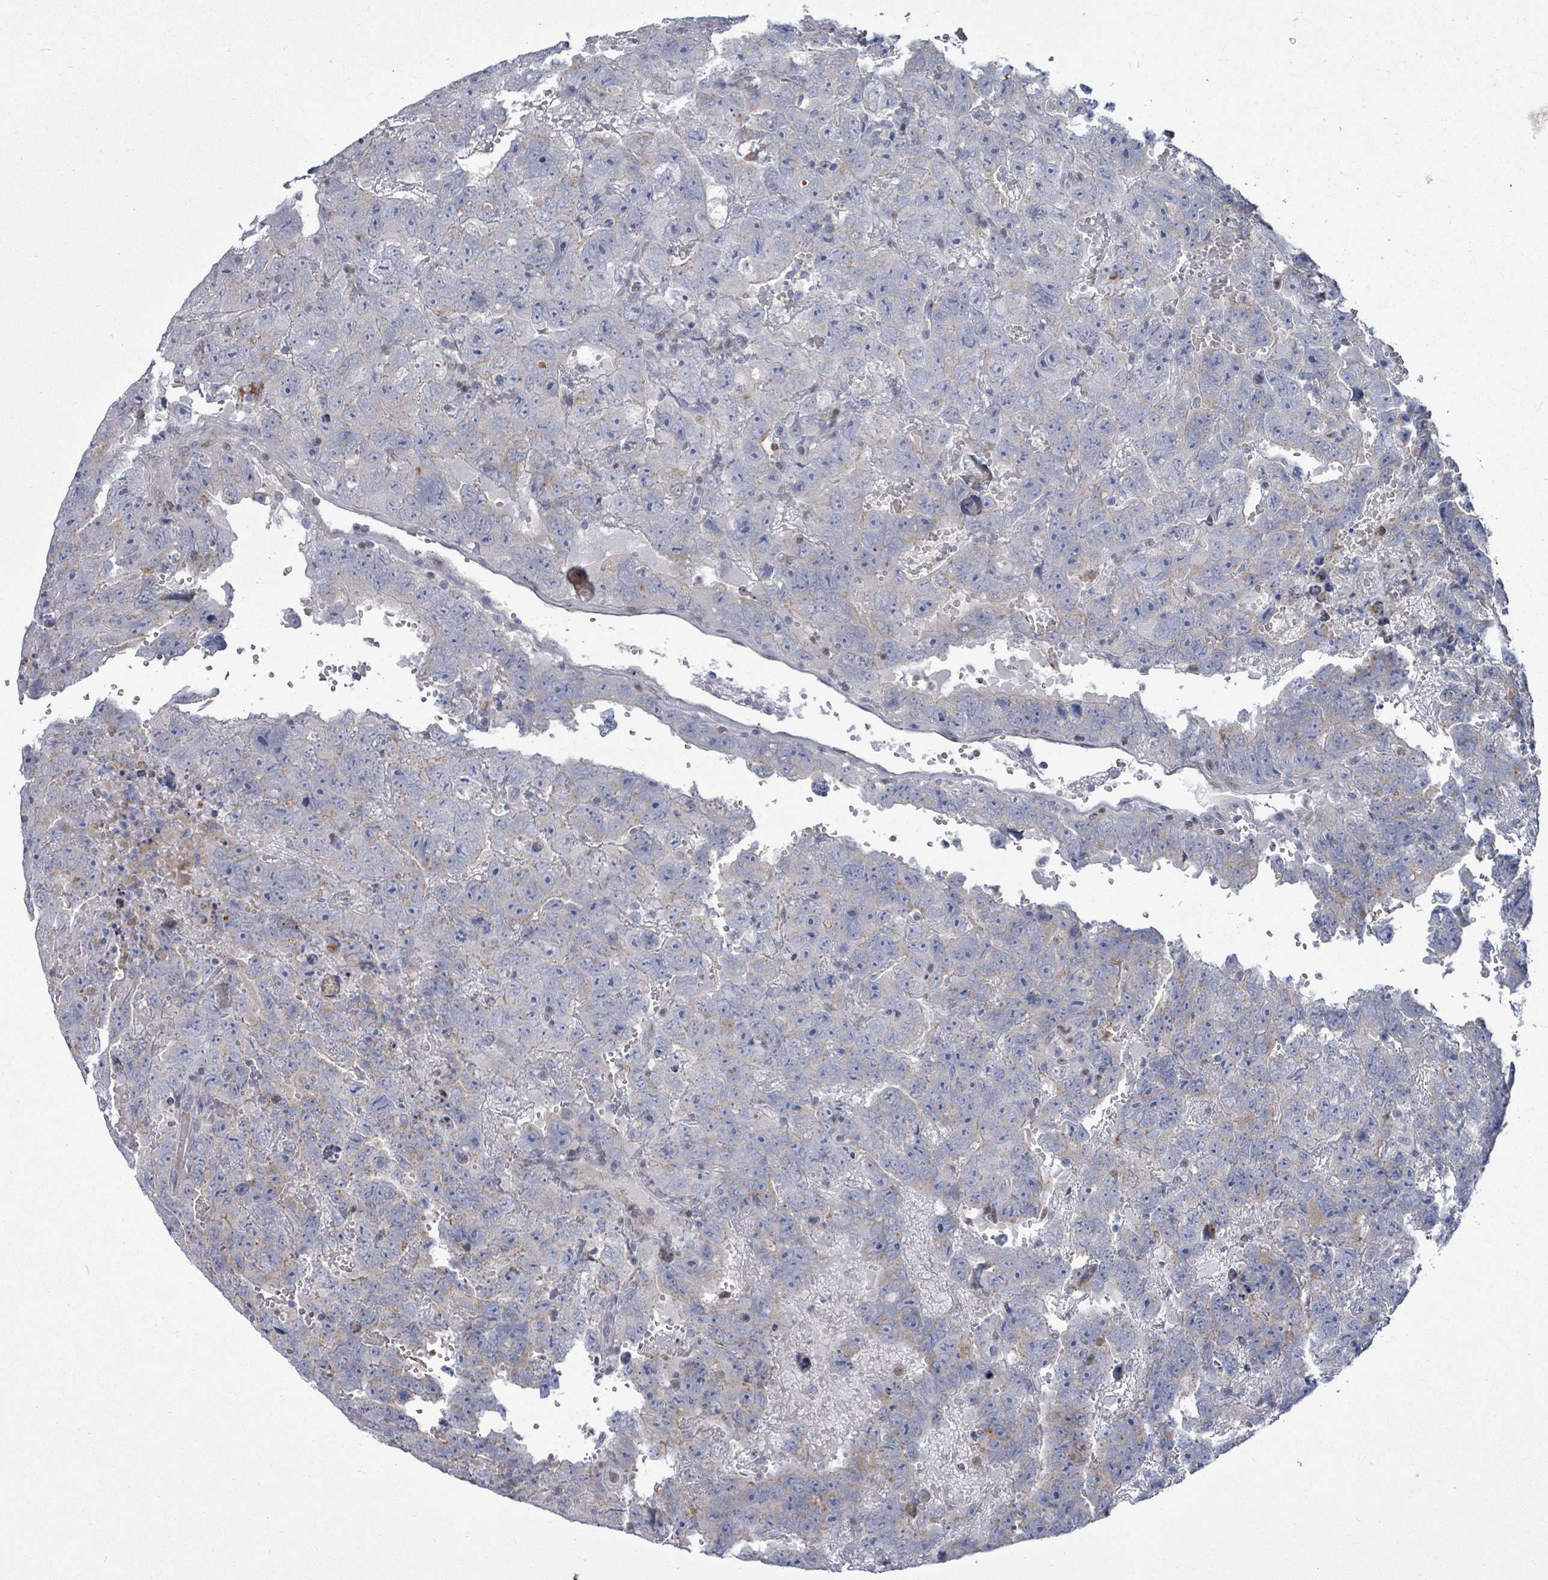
{"staining": {"intensity": "negative", "quantity": "none", "location": "none"}, "tissue": "testis cancer", "cell_type": "Tumor cells", "image_type": "cancer", "snomed": [{"axis": "morphology", "description": "Carcinoma, Embryonal, NOS"}, {"axis": "topography", "description": "Testis"}], "caption": "Embryonal carcinoma (testis) was stained to show a protein in brown. There is no significant expression in tumor cells.", "gene": "ZFPM1", "patient": {"sex": "male", "age": 45}}